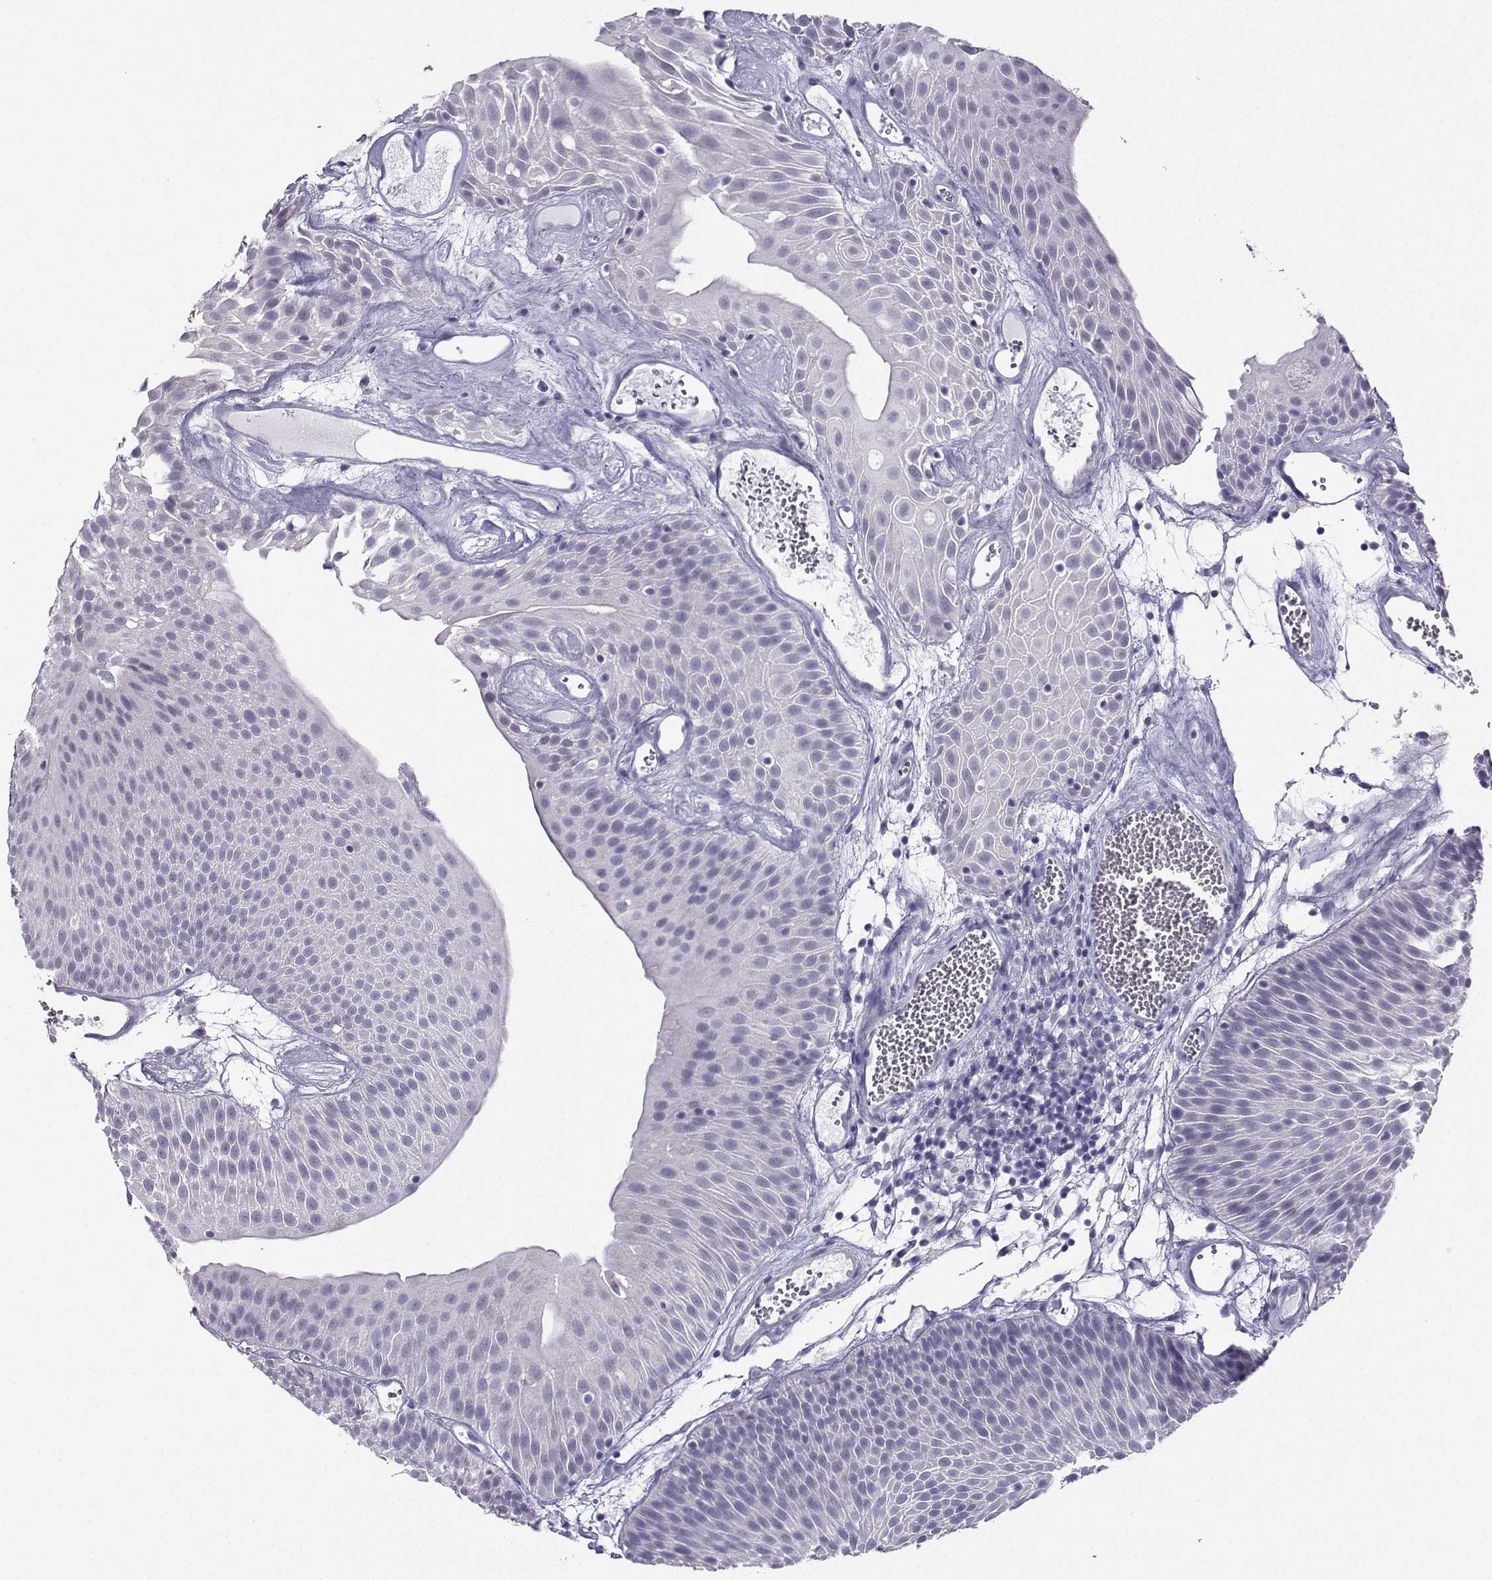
{"staining": {"intensity": "negative", "quantity": "none", "location": "none"}, "tissue": "urothelial cancer", "cell_type": "Tumor cells", "image_type": "cancer", "snomed": [{"axis": "morphology", "description": "Urothelial carcinoma, Low grade"}, {"axis": "topography", "description": "Urinary bladder"}], "caption": "This is an immunohistochemistry histopathology image of human urothelial carcinoma (low-grade). There is no staining in tumor cells.", "gene": "KIF17", "patient": {"sex": "male", "age": 52}}